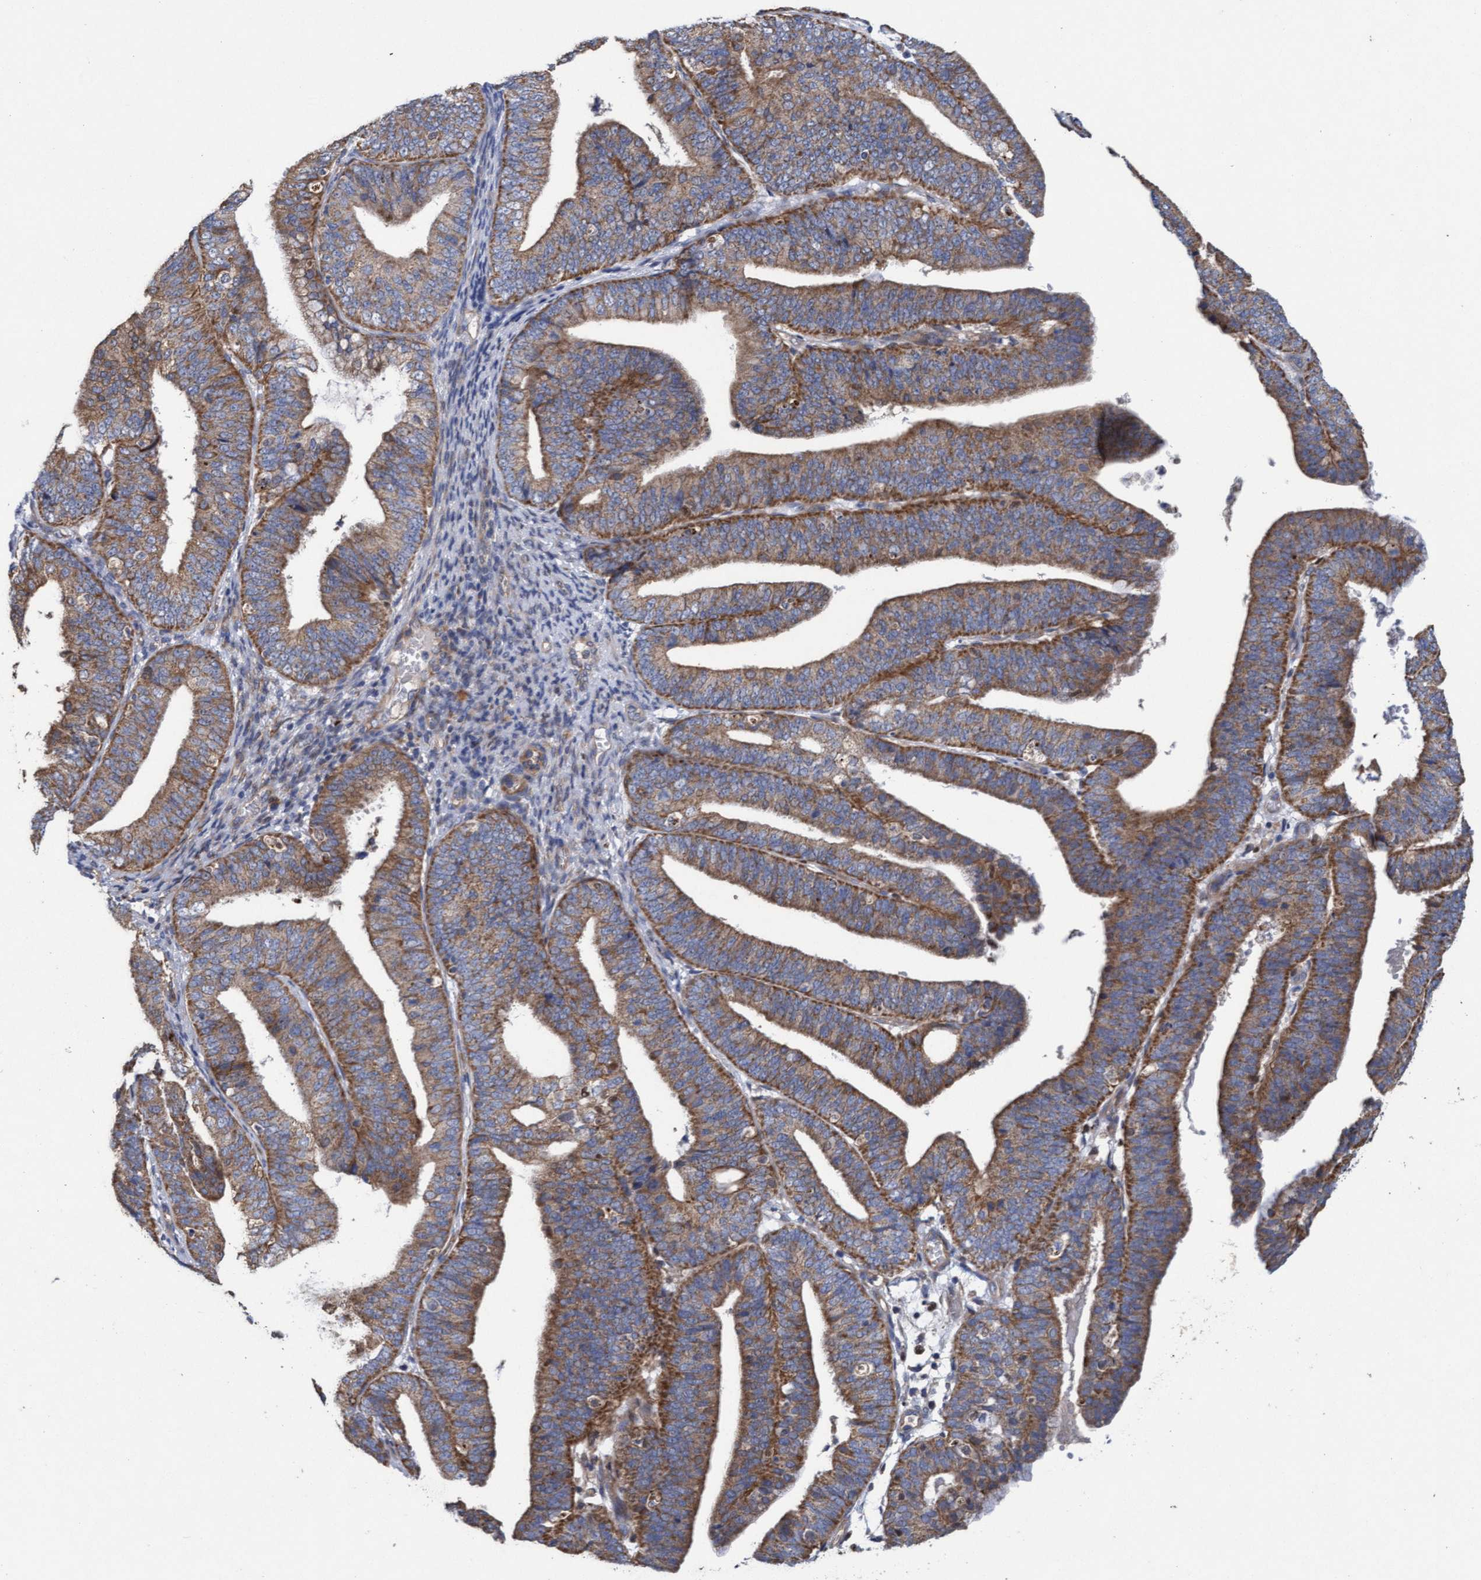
{"staining": {"intensity": "moderate", "quantity": ">75%", "location": "cytoplasmic/membranous"}, "tissue": "endometrial cancer", "cell_type": "Tumor cells", "image_type": "cancer", "snomed": [{"axis": "morphology", "description": "Adenocarcinoma, NOS"}, {"axis": "topography", "description": "Endometrium"}], "caption": "Immunohistochemistry (DAB) staining of human endometrial cancer reveals moderate cytoplasmic/membranous protein expression in approximately >75% of tumor cells.", "gene": "MRPL38", "patient": {"sex": "female", "age": 63}}